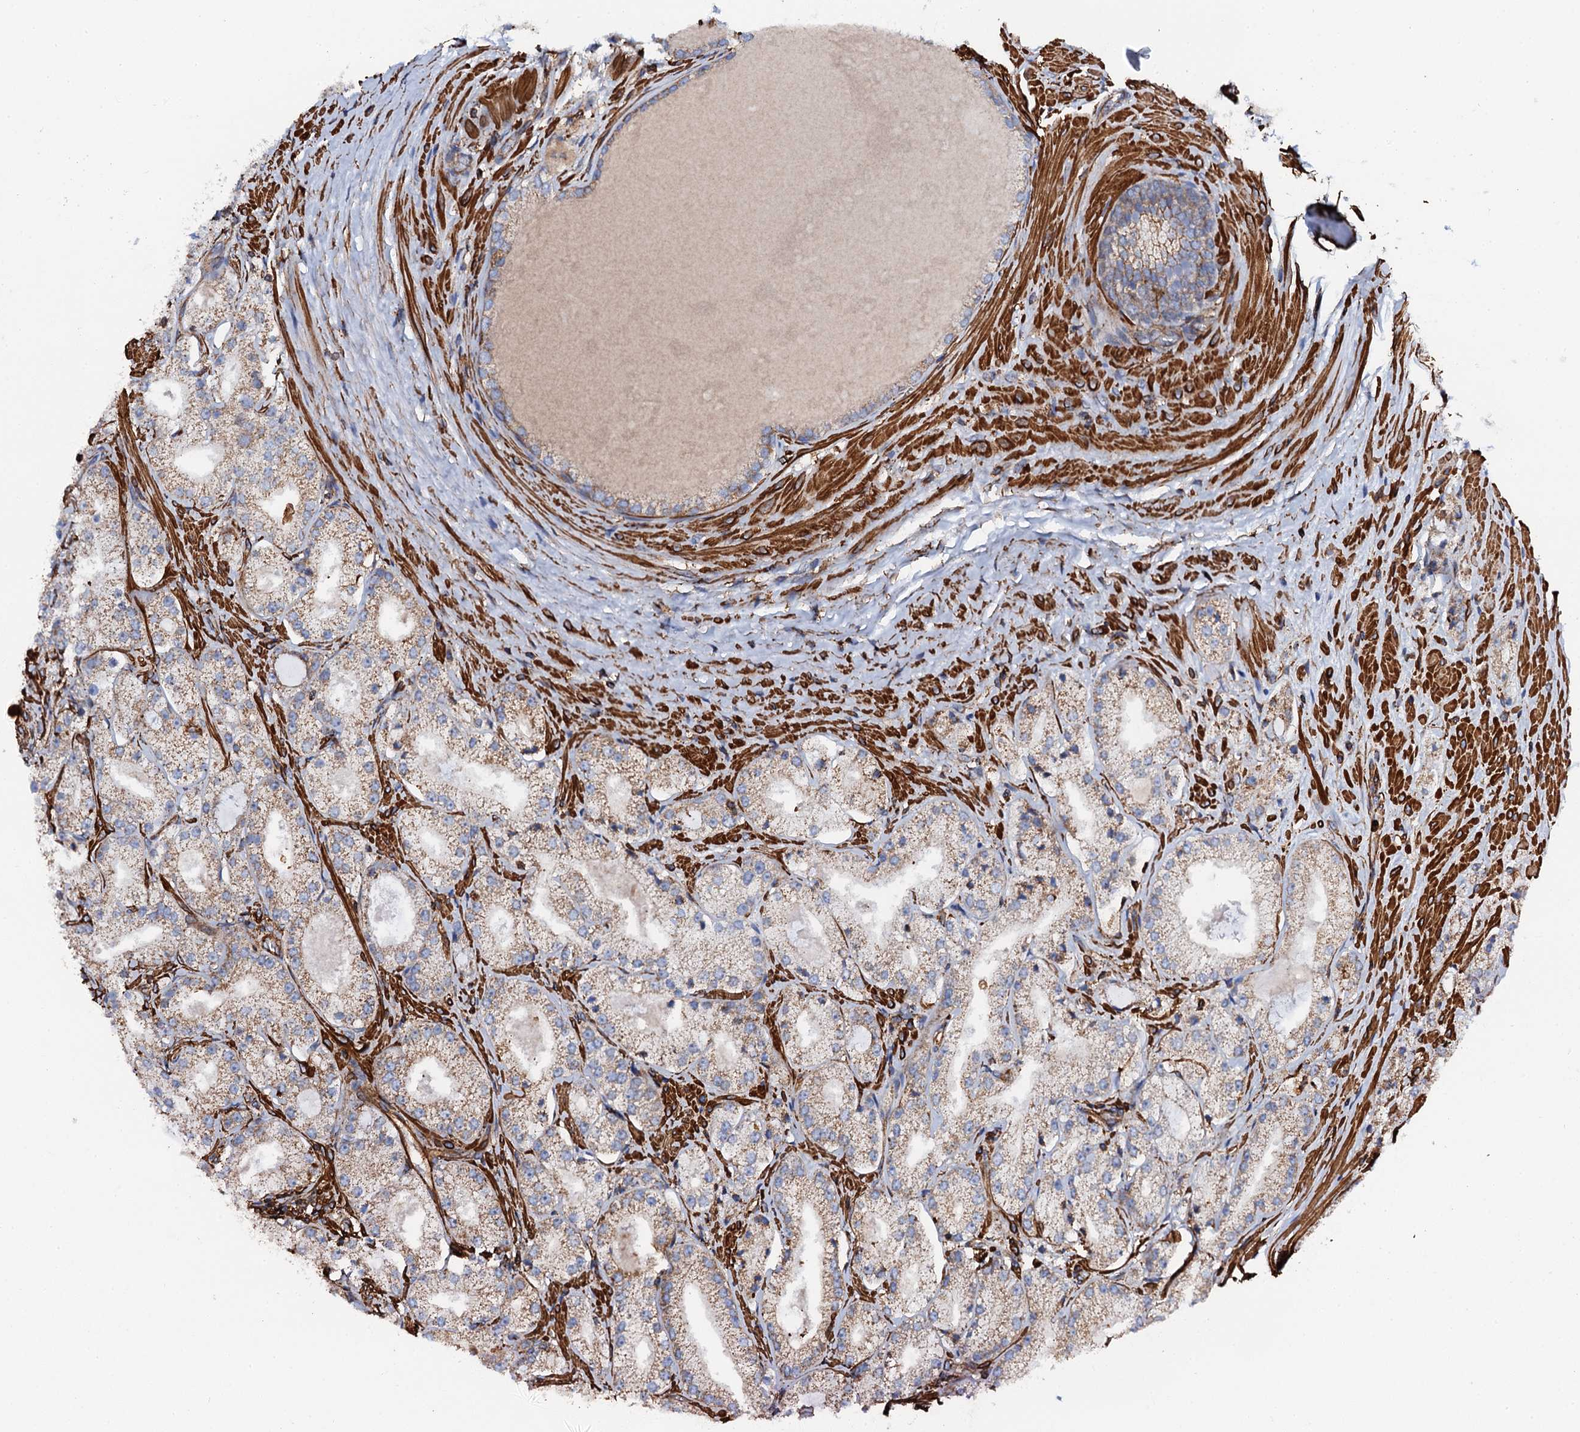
{"staining": {"intensity": "weak", "quantity": "25%-75%", "location": "cytoplasmic/membranous"}, "tissue": "prostate cancer", "cell_type": "Tumor cells", "image_type": "cancer", "snomed": [{"axis": "morphology", "description": "Adenocarcinoma, Low grade"}, {"axis": "topography", "description": "Prostate"}], "caption": "A brown stain labels weak cytoplasmic/membranous staining of a protein in prostate cancer (low-grade adenocarcinoma) tumor cells. (DAB (3,3'-diaminobenzidine) = brown stain, brightfield microscopy at high magnification).", "gene": "INTS10", "patient": {"sex": "male", "age": 69}}